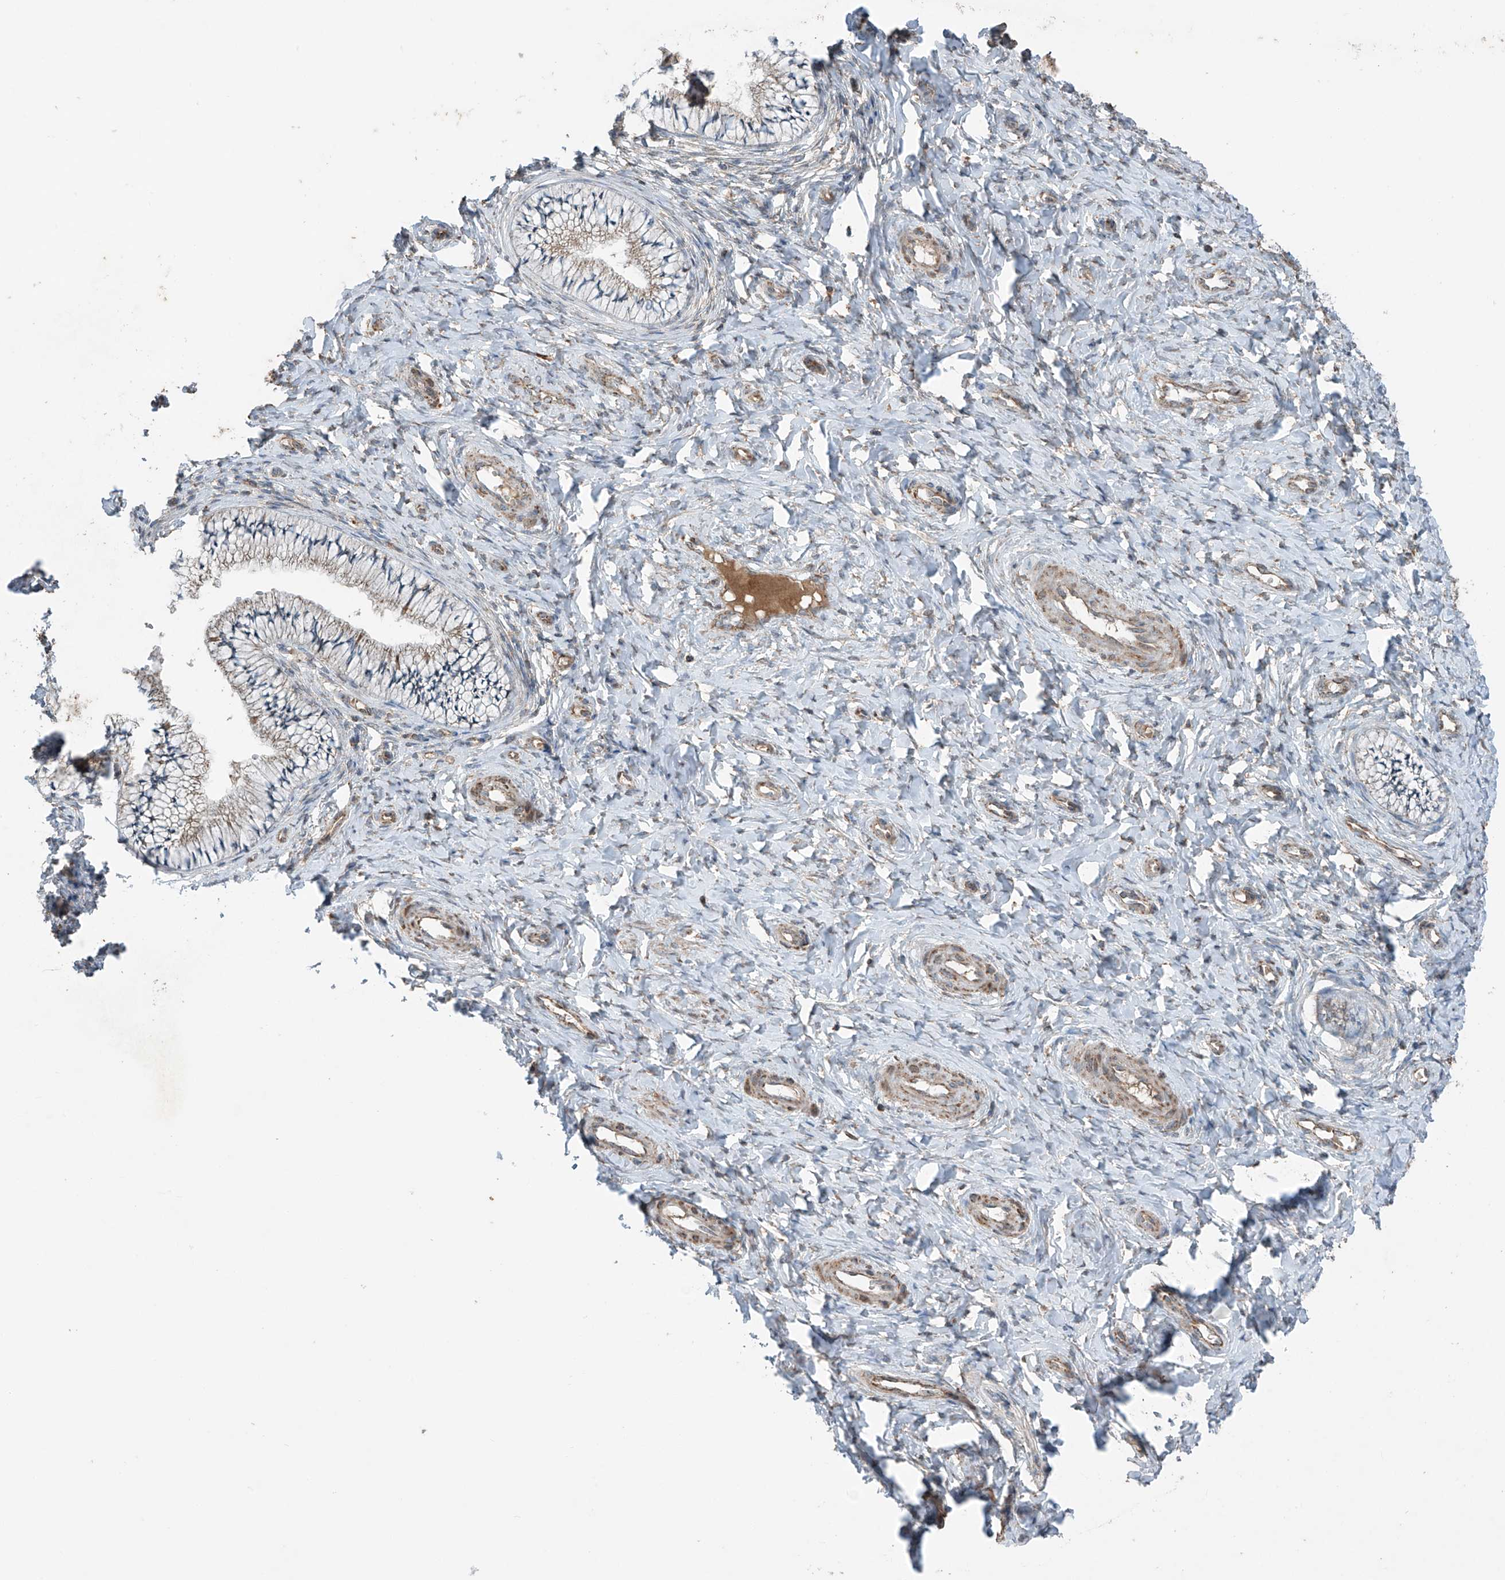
{"staining": {"intensity": "weak", "quantity": "25%-75%", "location": "cytoplasmic/membranous"}, "tissue": "cervix", "cell_type": "Glandular cells", "image_type": "normal", "snomed": [{"axis": "morphology", "description": "Normal tissue, NOS"}, {"axis": "topography", "description": "Cervix"}], "caption": "This histopathology image demonstrates benign cervix stained with immunohistochemistry to label a protein in brown. The cytoplasmic/membranous of glandular cells show weak positivity for the protein. Nuclei are counter-stained blue.", "gene": "SAMD3", "patient": {"sex": "female", "age": 36}}